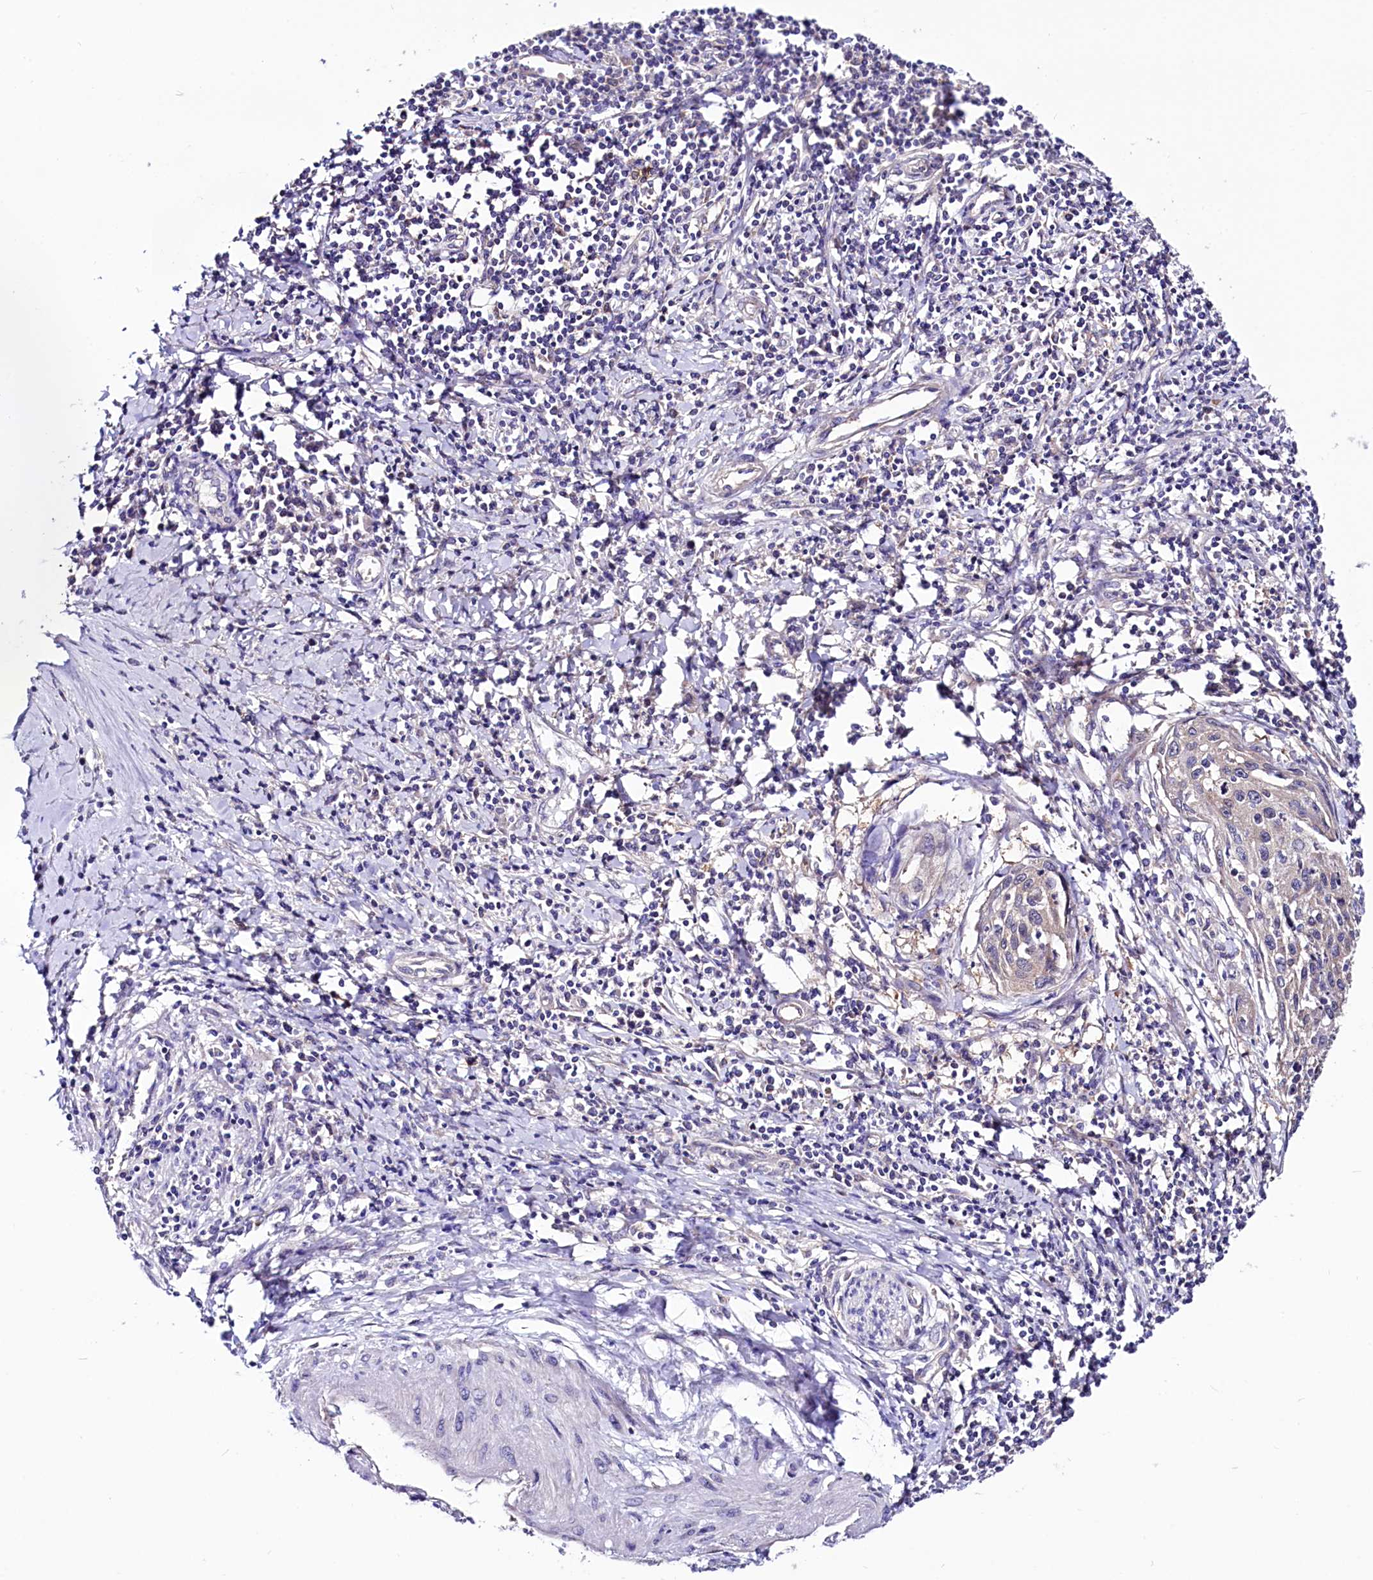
{"staining": {"intensity": "negative", "quantity": "none", "location": "none"}, "tissue": "cervical cancer", "cell_type": "Tumor cells", "image_type": "cancer", "snomed": [{"axis": "morphology", "description": "Squamous cell carcinoma, NOS"}, {"axis": "topography", "description": "Cervix"}], "caption": "High power microscopy image of an immunohistochemistry (IHC) photomicrograph of cervical squamous cell carcinoma, revealing no significant expression in tumor cells.", "gene": "ABHD5", "patient": {"sex": "female", "age": 32}}